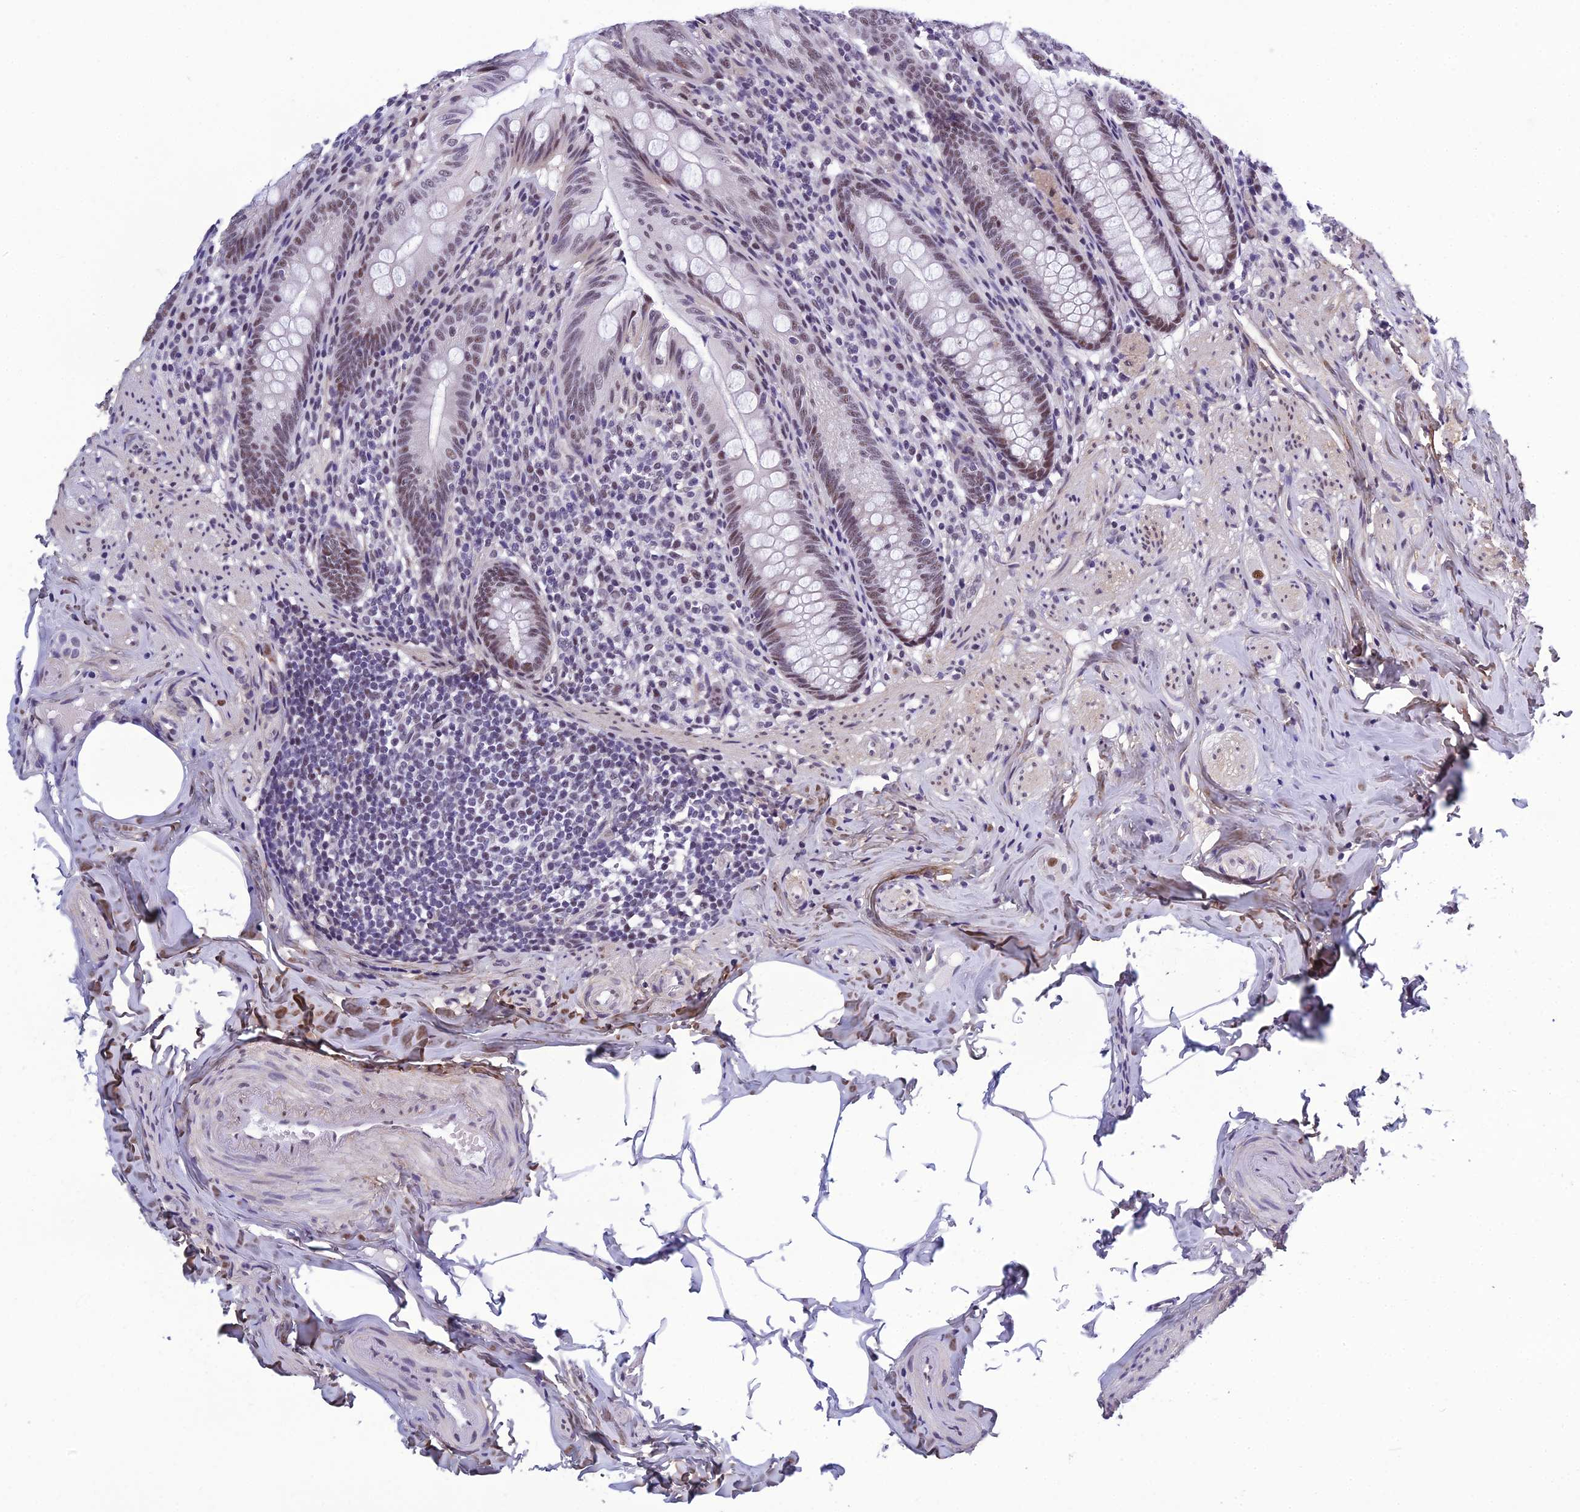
{"staining": {"intensity": "moderate", "quantity": "25%-75%", "location": "nuclear"}, "tissue": "appendix", "cell_type": "Glandular cells", "image_type": "normal", "snomed": [{"axis": "morphology", "description": "Normal tissue, NOS"}, {"axis": "topography", "description": "Appendix"}], "caption": "This is a histology image of IHC staining of benign appendix, which shows moderate expression in the nuclear of glandular cells.", "gene": "RSRC1", "patient": {"sex": "male", "age": 55}}